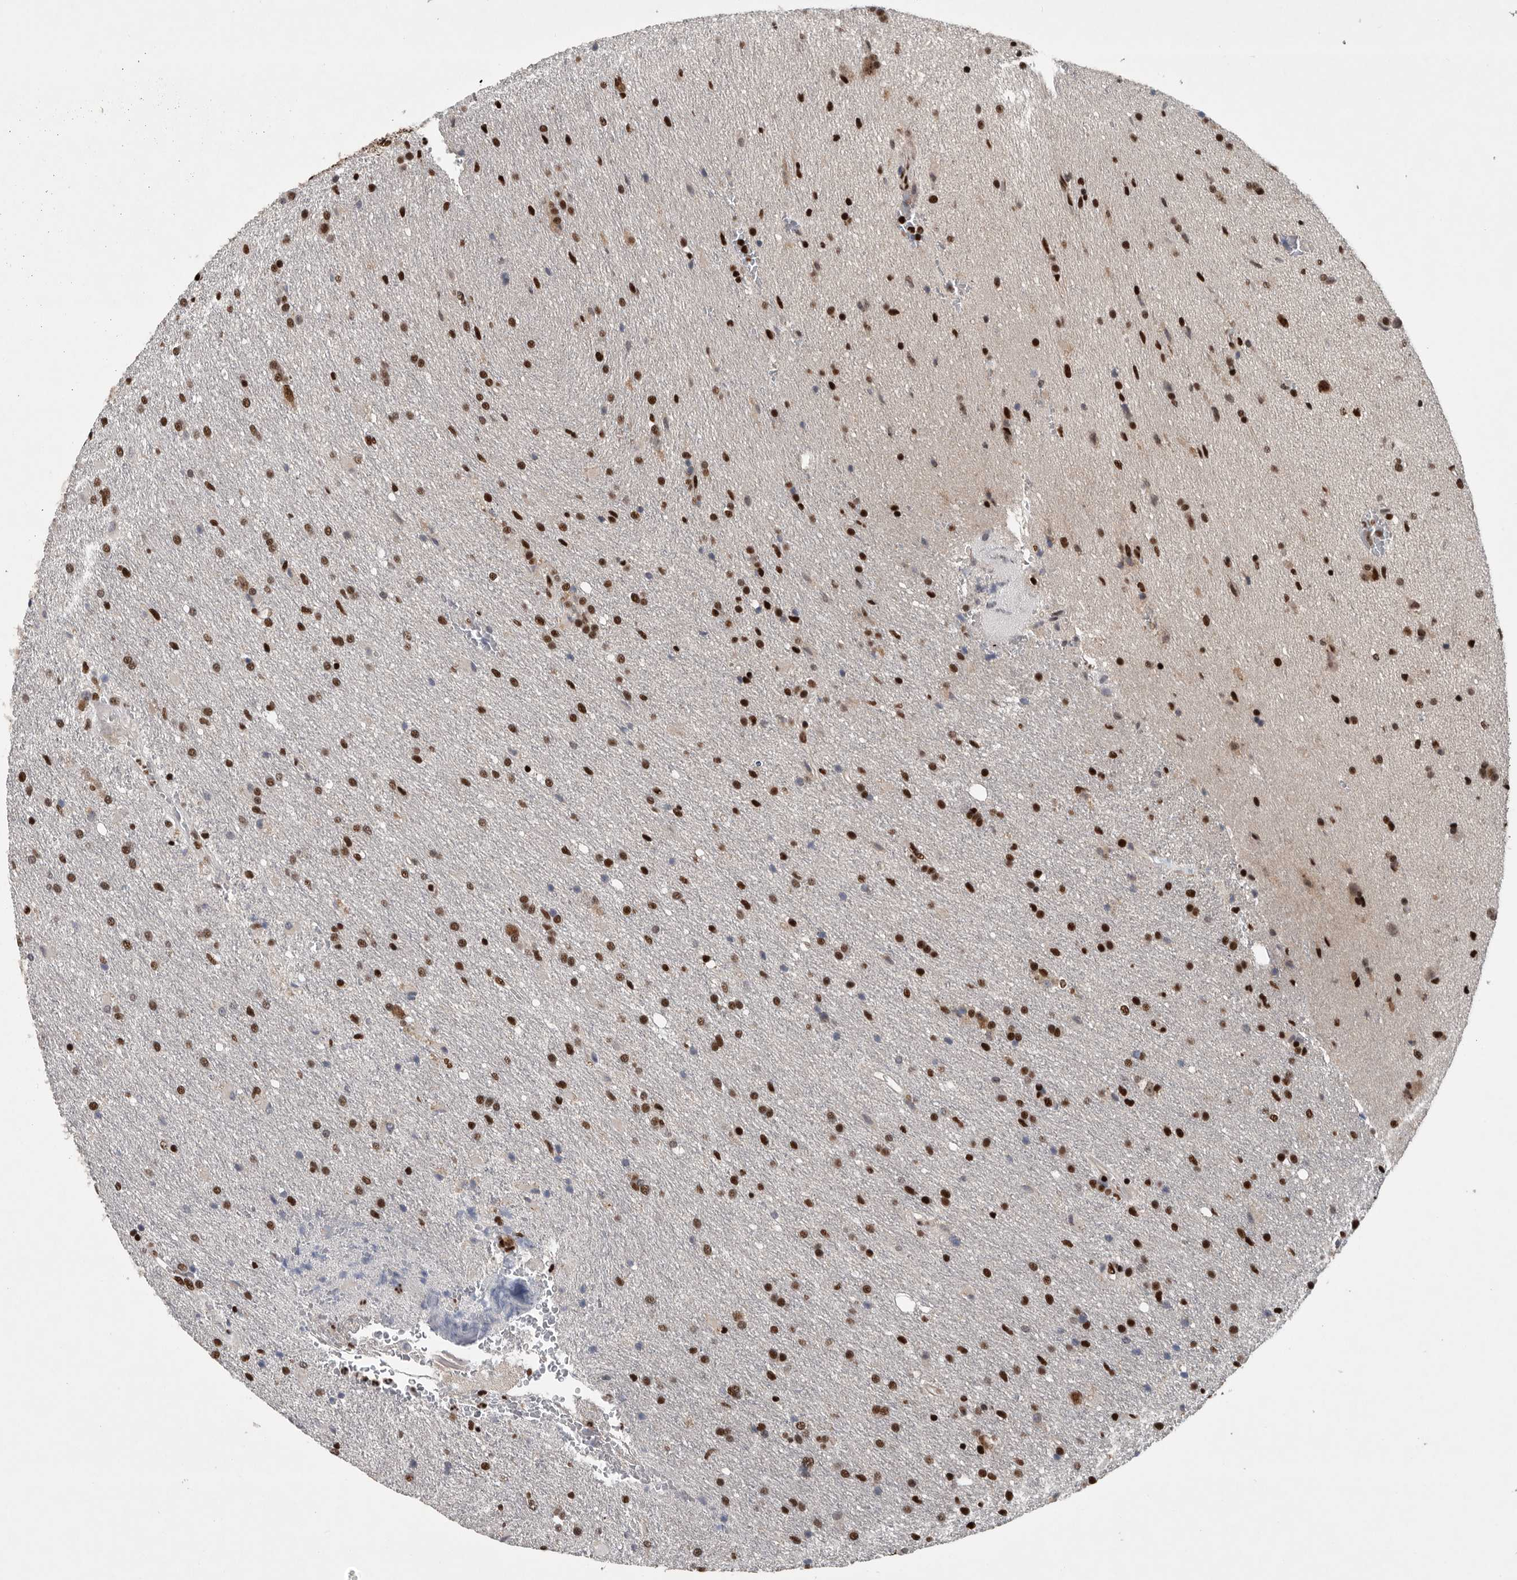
{"staining": {"intensity": "strong", "quantity": ">75%", "location": "nuclear"}, "tissue": "glioma", "cell_type": "Tumor cells", "image_type": "cancer", "snomed": [{"axis": "morphology", "description": "Glioma, malignant, High grade"}, {"axis": "topography", "description": "Brain"}], "caption": "Immunohistochemistry (IHC) (DAB (3,3'-diaminobenzidine)) staining of human malignant glioma (high-grade) exhibits strong nuclear protein staining in about >75% of tumor cells.", "gene": "SENP7", "patient": {"sex": "female", "age": 57}}